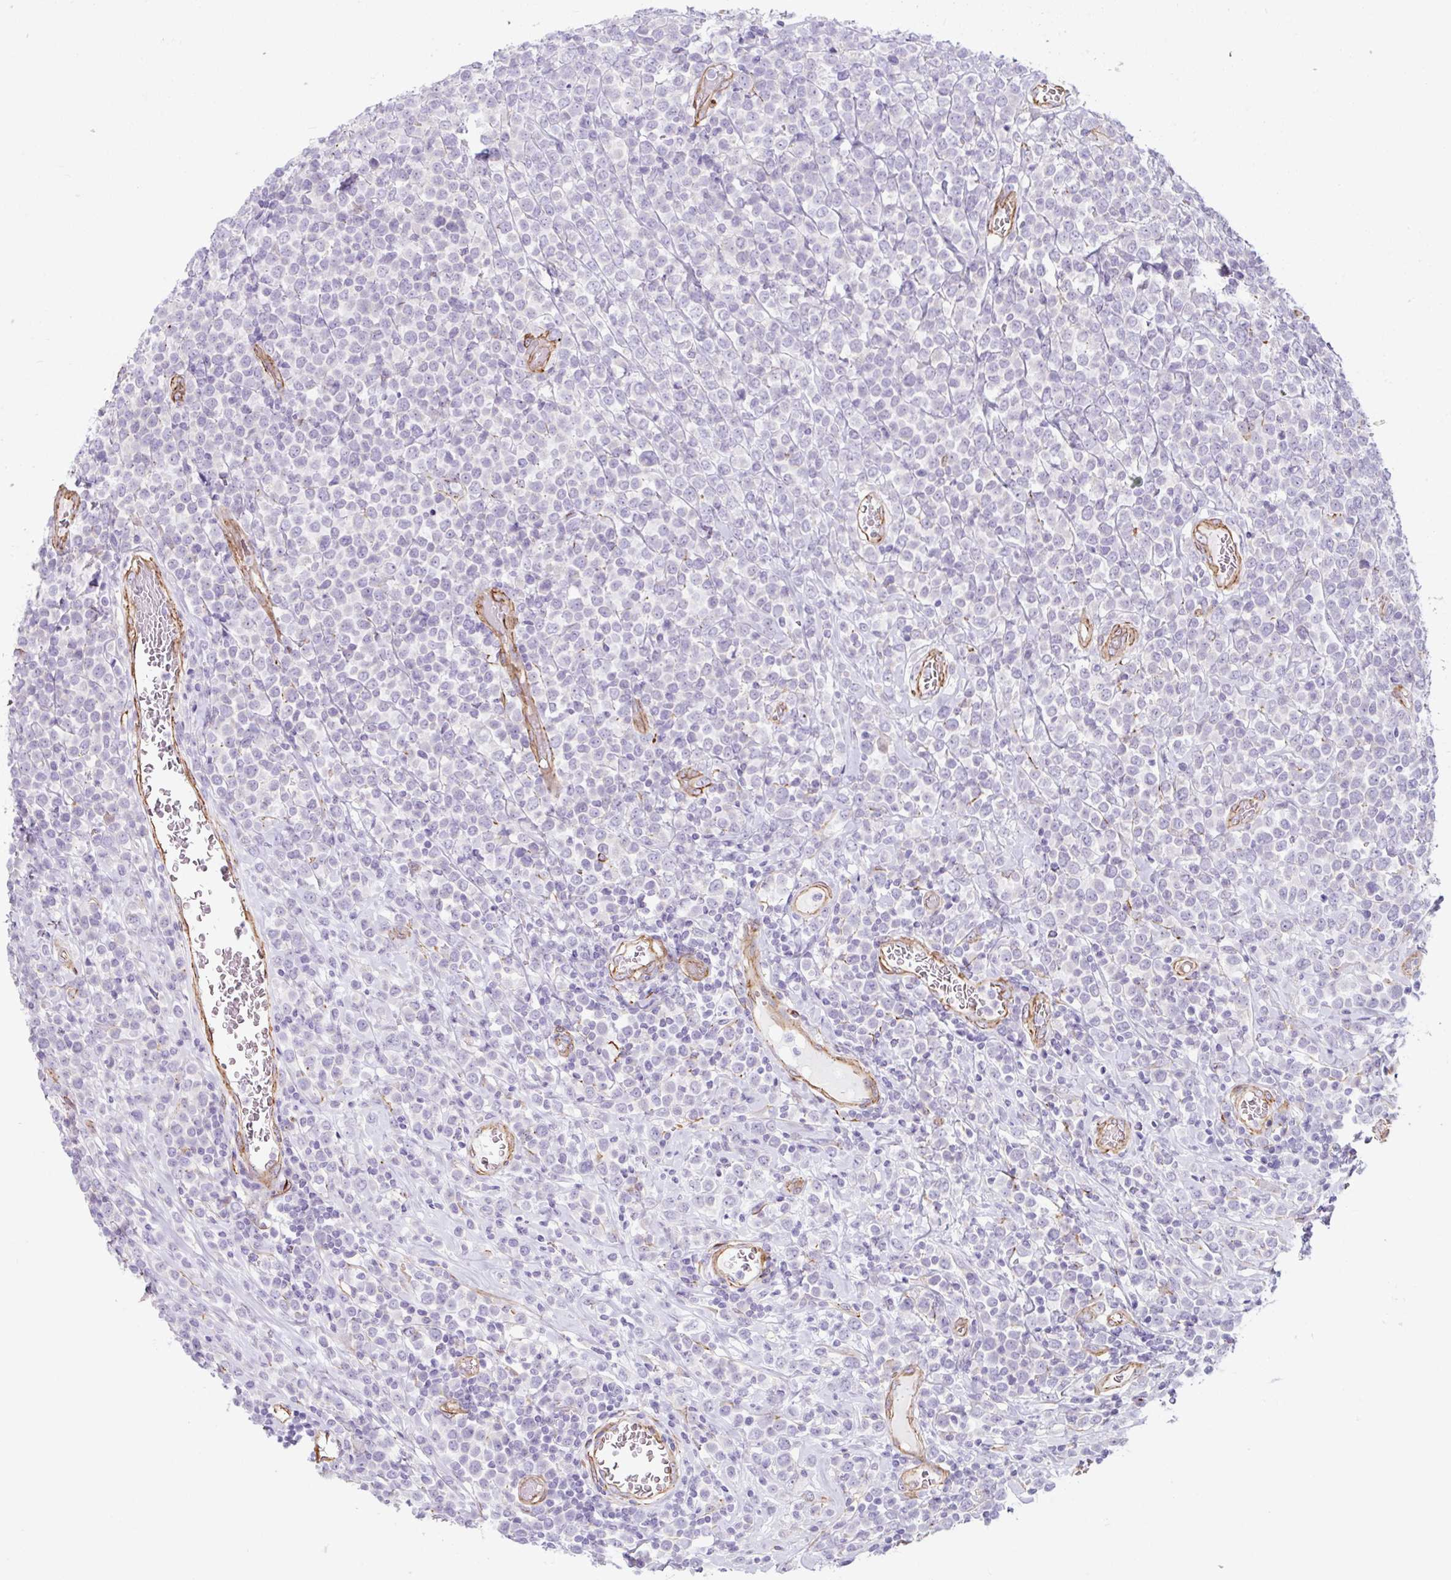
{"staining": {"intensity": "negative", "quantity": "none", "location": "none"}, "tissue": "lymphoma", "cell_type": "Tumor cells", "image_type": "cancer", "snomed": [{"axis": "morphology", "description": "Malignant lymphoma, non-Hodgkin's type, High grade"}, {"axis": "topography", "description": "Soft tissue"}], "caption": "Tumor cells are negative for brown protein staining in high-grade malignant lymphoma, non-Hodgkin's type.", "gene": "ANKUB1", "patient": {"sex": "female", "age": 56}}